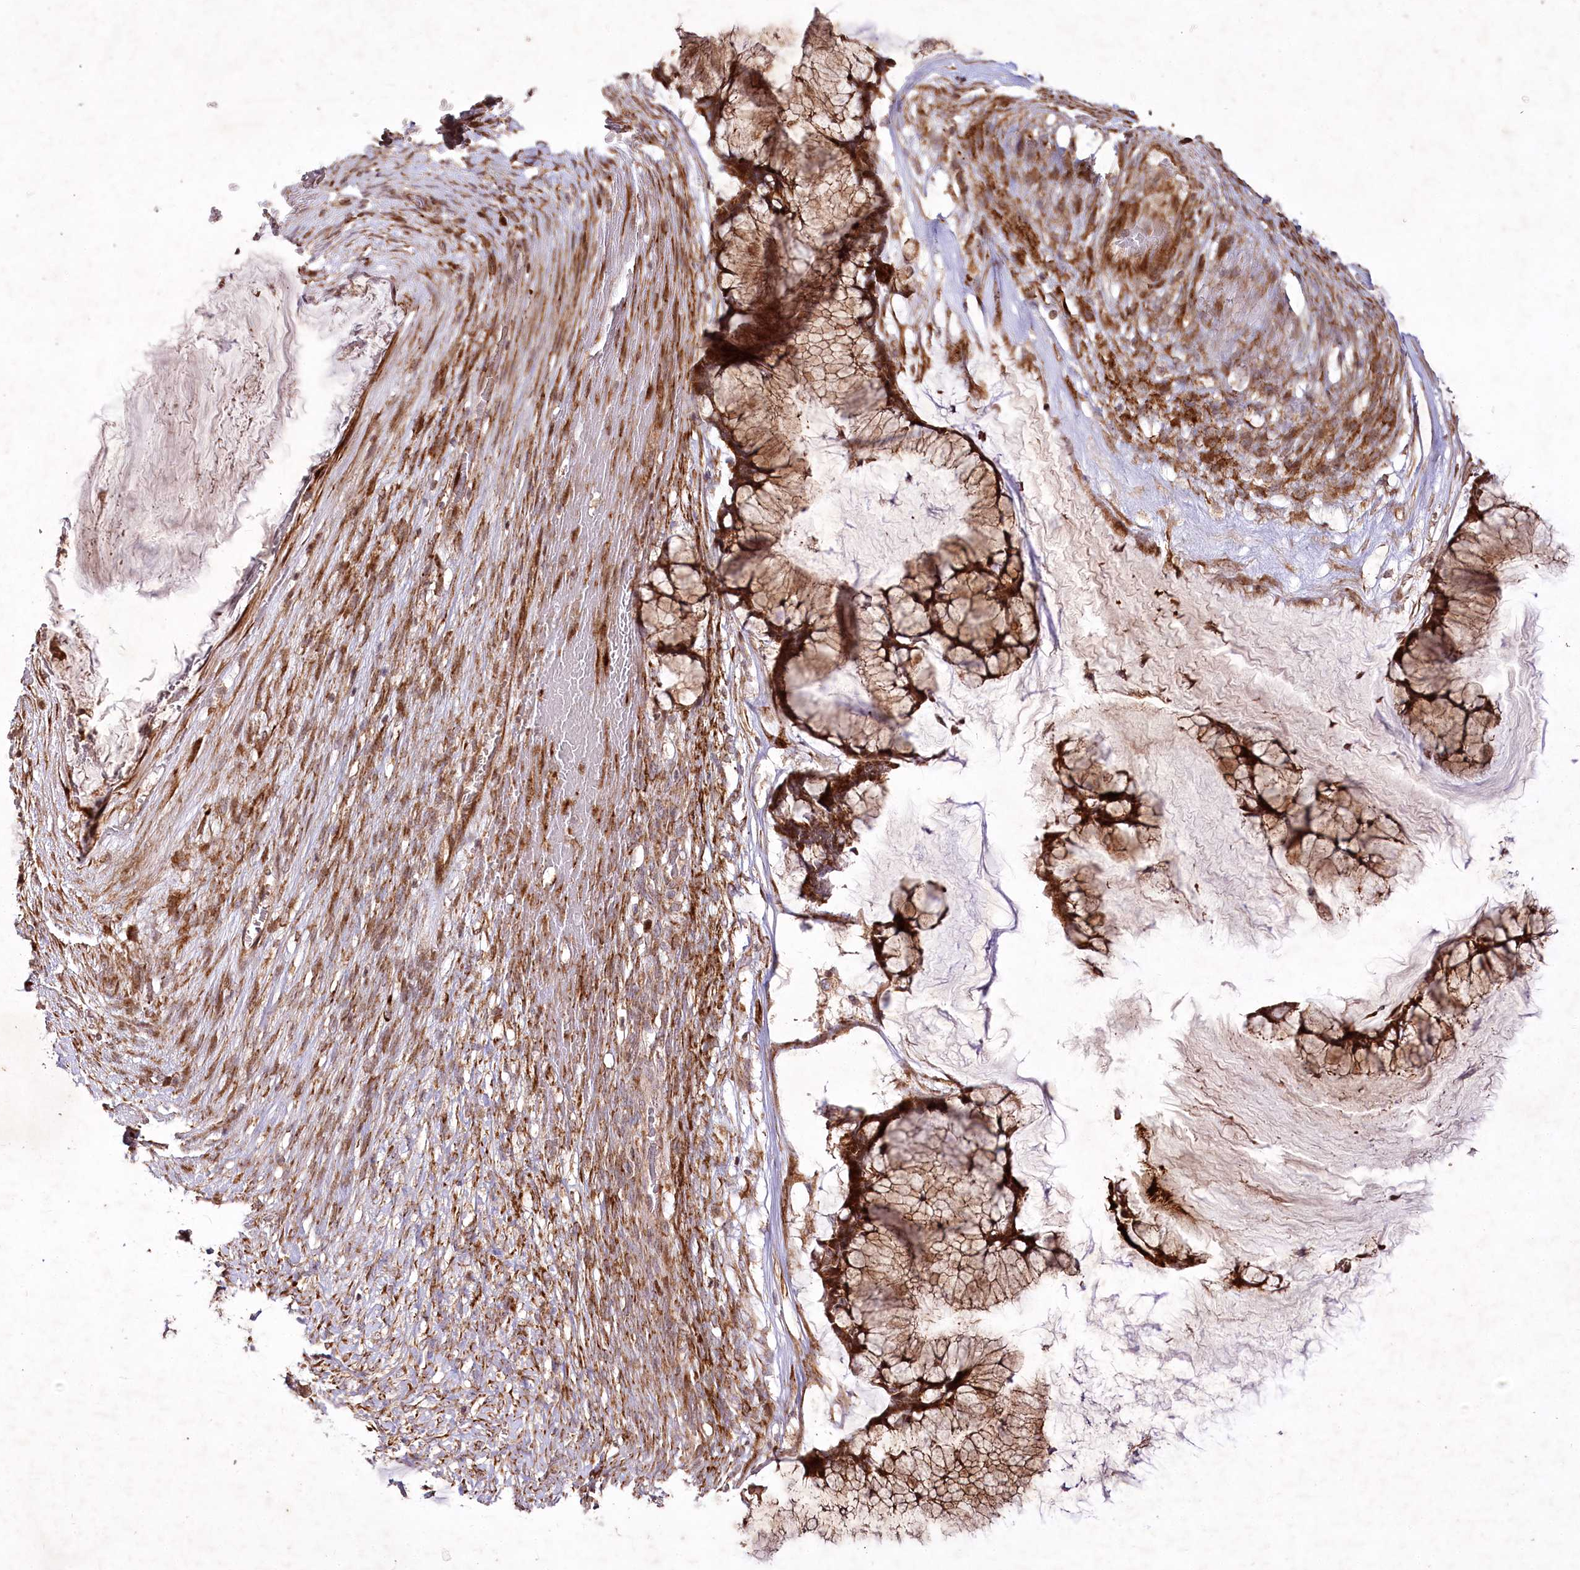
{"staining": {"intensity": "strong", "quantity": ">75%", "location": "cytoplasmic/membranous"}, "tissue": "ovarian cancer", "cell_type": "Tumor cells", "image_type": "cancer", "snomed": [{"axis": "morphology", "description": "Cystadenocarcinoma, mucinous, NOS"}, {"axis": "topography", "description": "Ovary"}], "caption": "Immunohistochemical staining of human ovarian mucinous cystadenocarcinoma displays strong cytoplasmic/membranous protein positivity in about >75% of tumor cells. The staining was performed using DAB to visualize the protein expression in brown, while the nuclei were stained in blue with hematoxylin (Magnification: 20x).", "gene": "PSTK", "patient": {"sex": "female", "age": 42}}